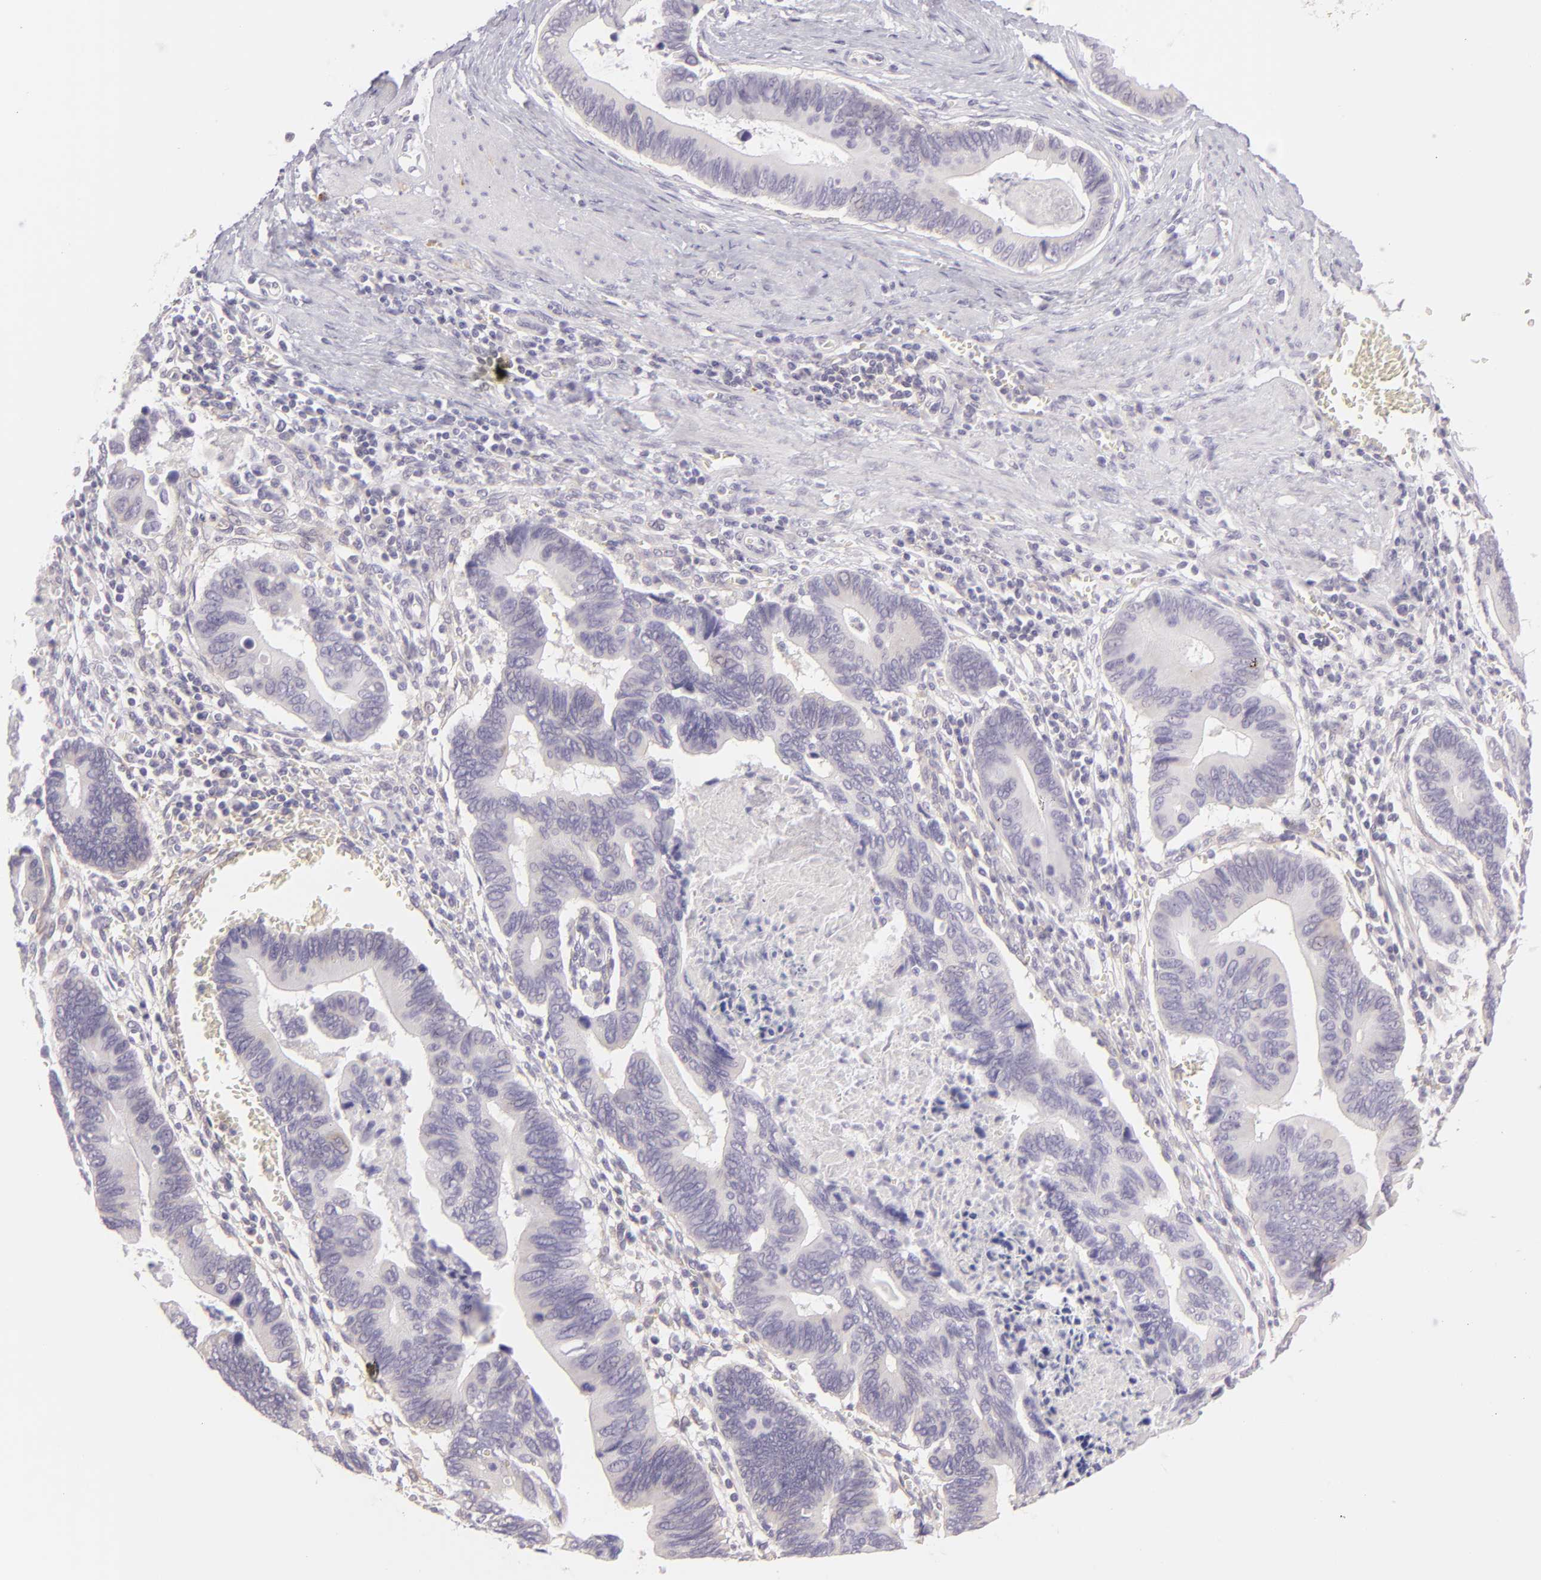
{"staining": {"intensity": "negative", "quantity": "none", "location": "none"}, "tissue": "pancreatic cancer", "cell_type": "Tumor cells", "image_type": "cancer", "snomed": [{"axis": "morphology", "description": "Adenocarcinoma, NOS"}, {"axis": "topography", "description": "Pancreas"}], "caption": "Immunohistochemistry micrograph of human adenocarcinoma (pancreatic) stained for a protein (brown), which reveals no staining in tumor cells.", "gene": "ZC3H7B", "patient": {"sex": "female", "age": 70}}